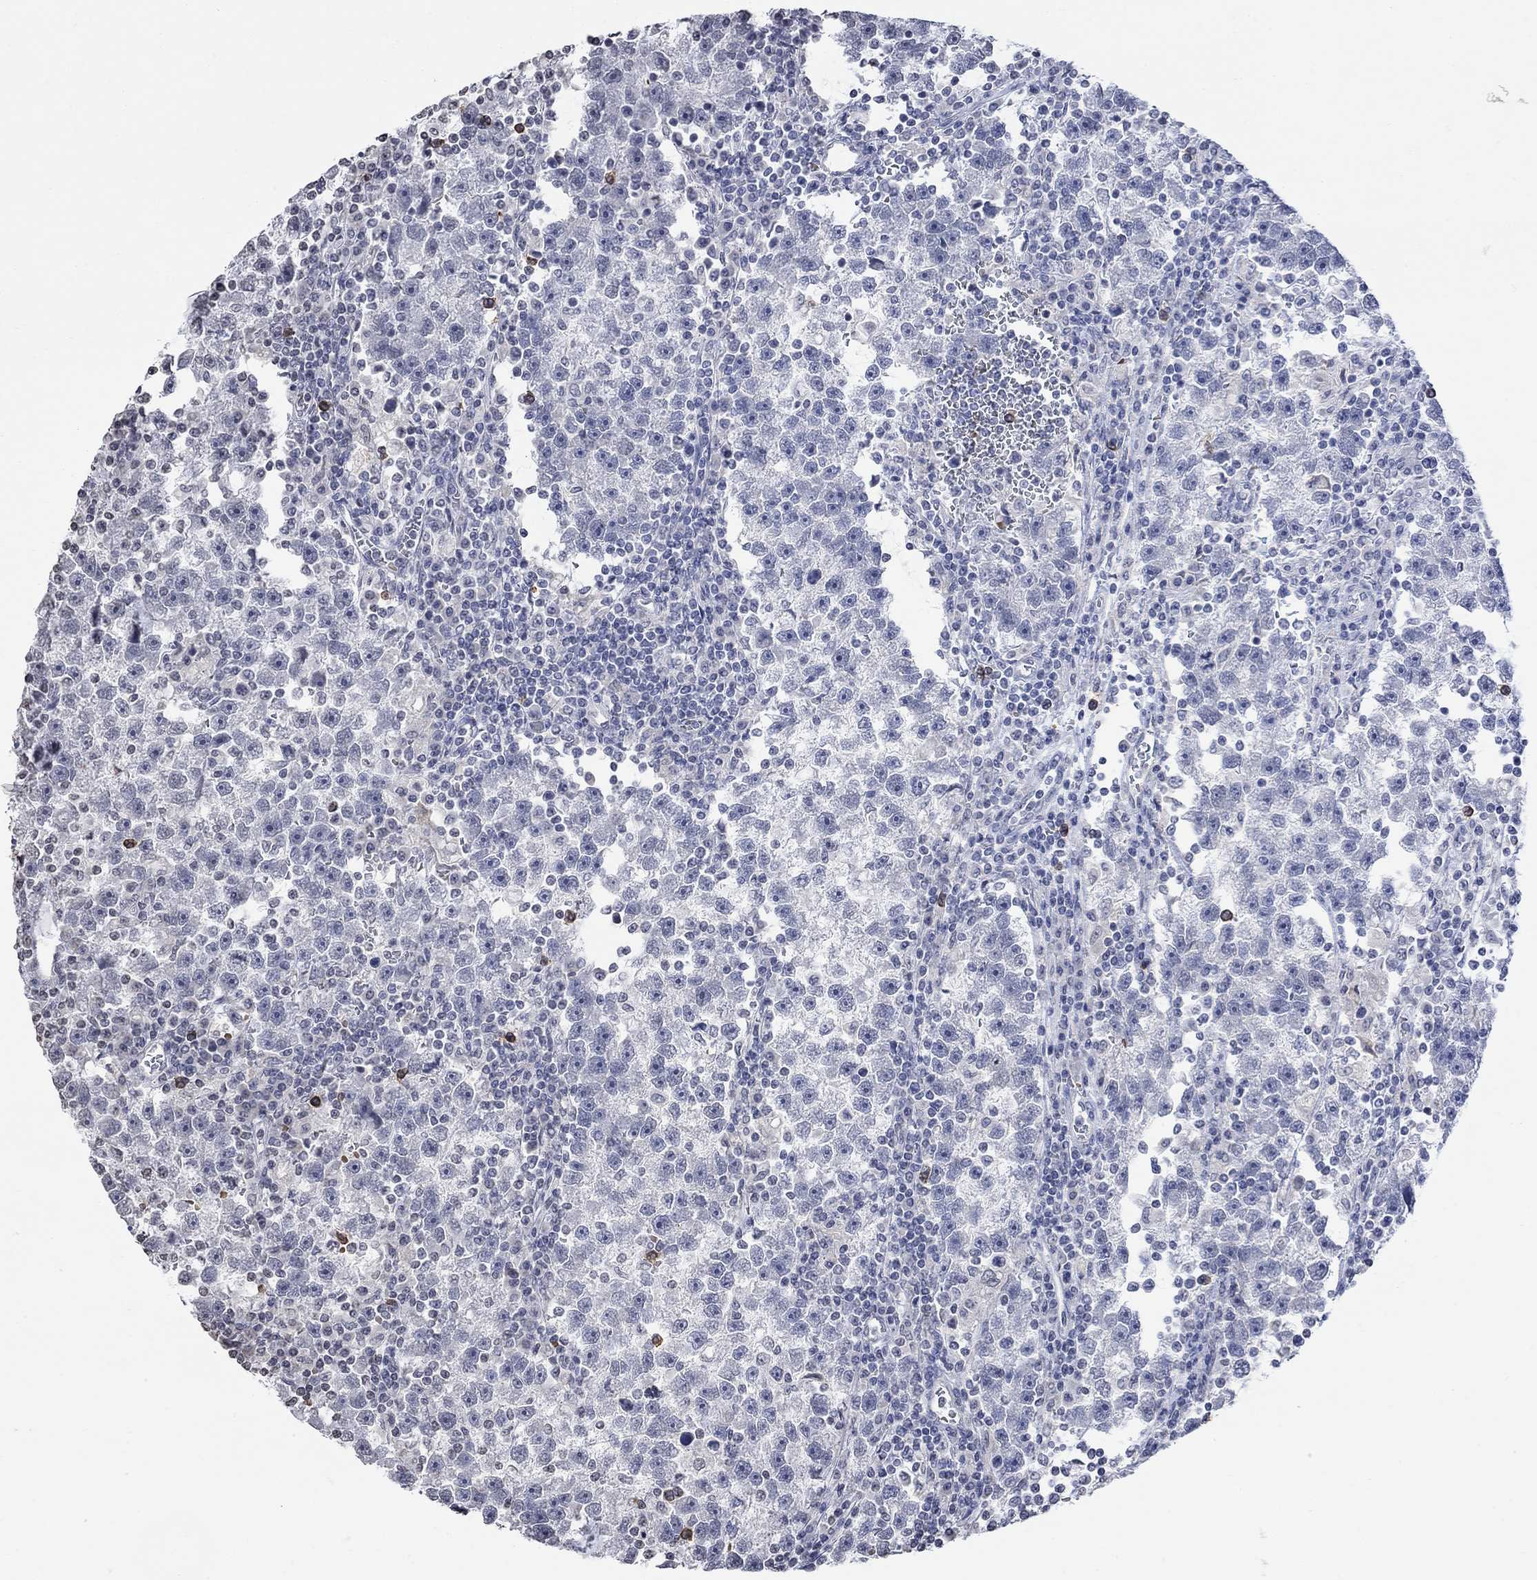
{"staining": {"intensity": "negative", "quantity": "none", "location": "none"}, "tissue": "testis cancer", "cell_type": "Tumor cells", "image_type": "cancer", "snomed": [{"axis": "morphology", "description": "Seminoma, NOS"}, {"axis": "topography", "description": "Testis"}], "caption": "Testis seminoma stained for a protein using IHC demonstrates no positivity tumor cells.", "gene": "TMEM255A", "patient": {"sex": "male", "age": 47}}